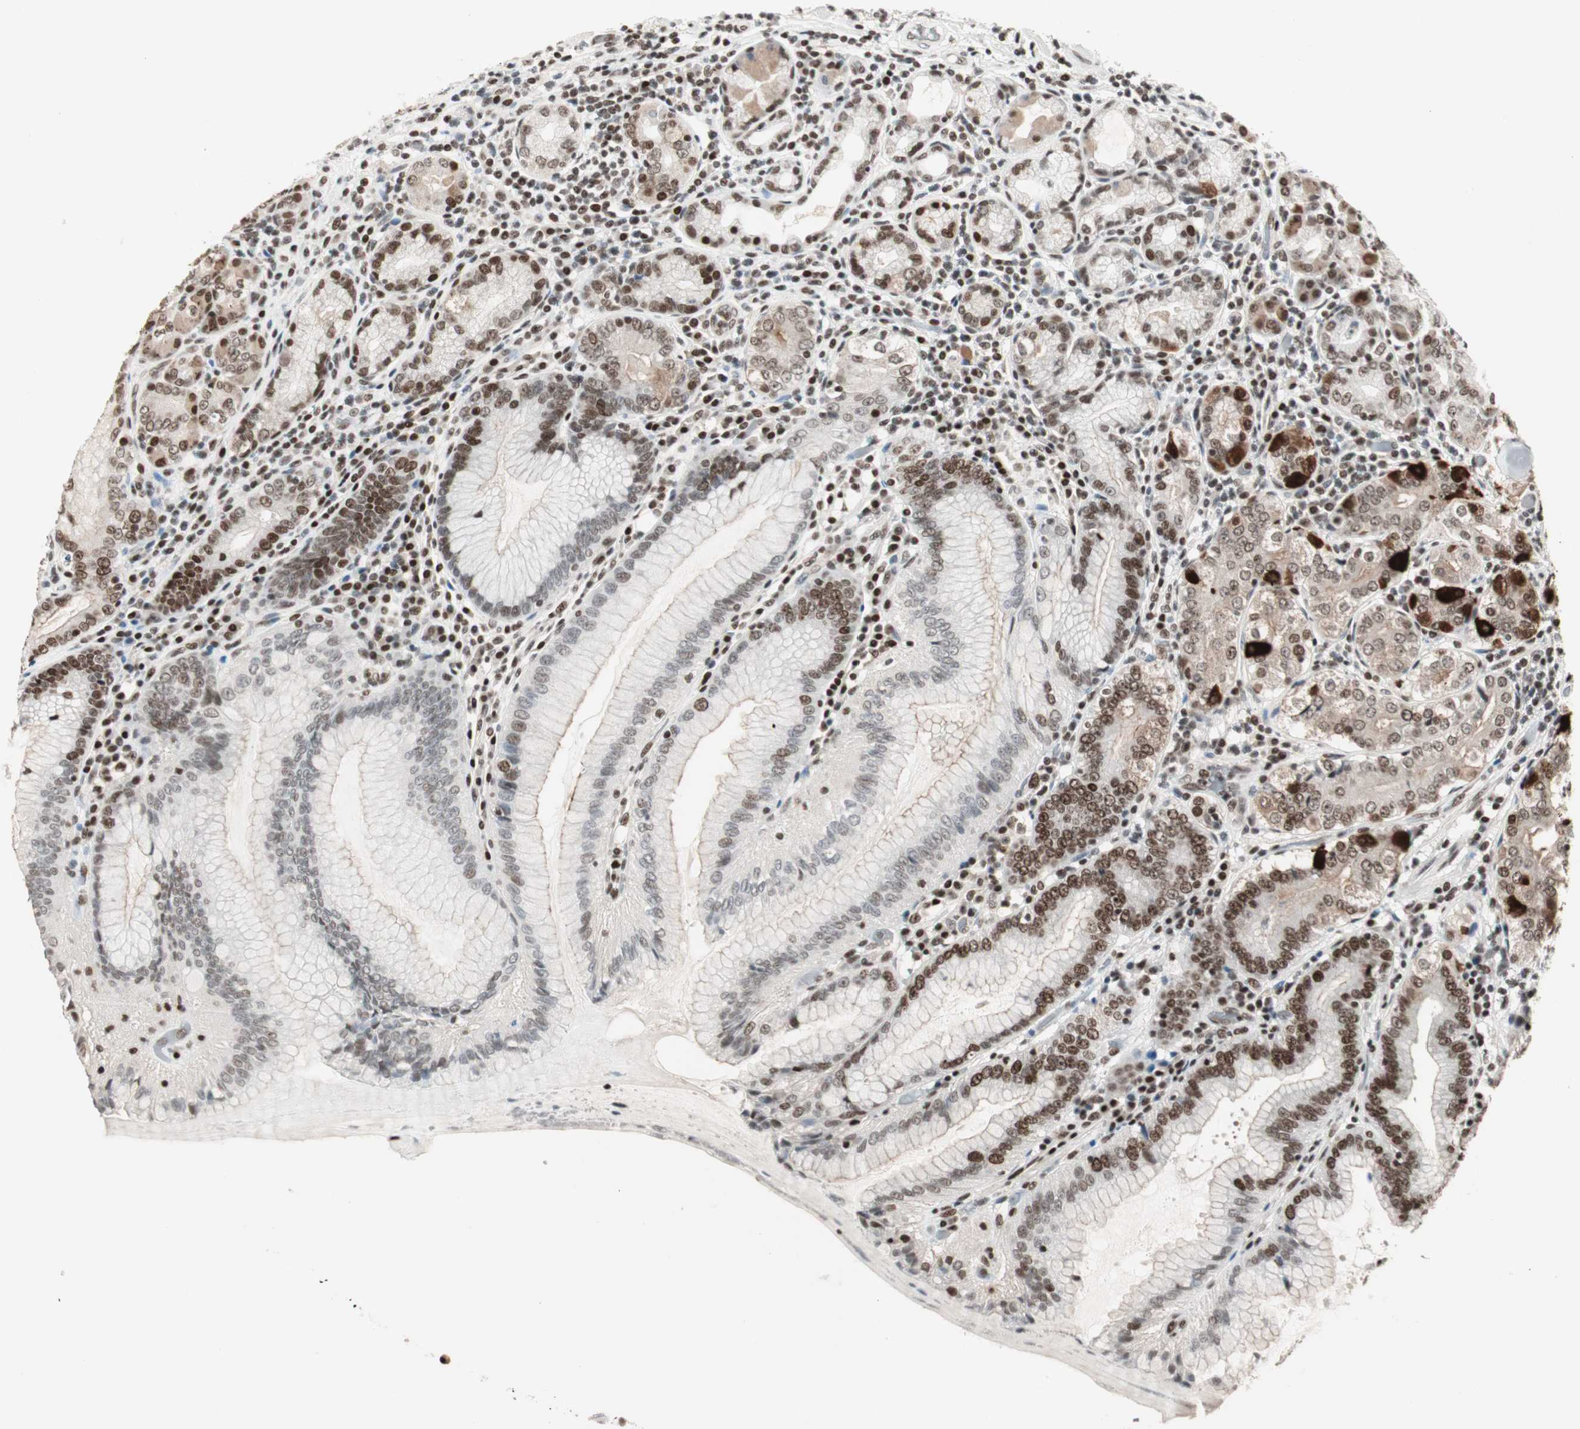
{"staining": {"intensity": "moderate", "quantity": "25%-75%", "location": "cytoplasmic/membranous,nuclear"}, "tissue": "stomach", "cell_type": "Glandular cells", "image_type": "normal", "snomed": [{"axis": "morphology", "description": "Normal tissue, NOS"}, {"axis": "topography", "description": "Stomach, lower"}], "caption": "A micrograph showing moderate cytoplasmic/membranous,nuclear positivity in about 25%-75% of glandular cells in unremarkable stomach, as visualized by brown immunohistochemical staining.", "gene": "MDC1", "patient": {"sex": "female", "age": 76}}